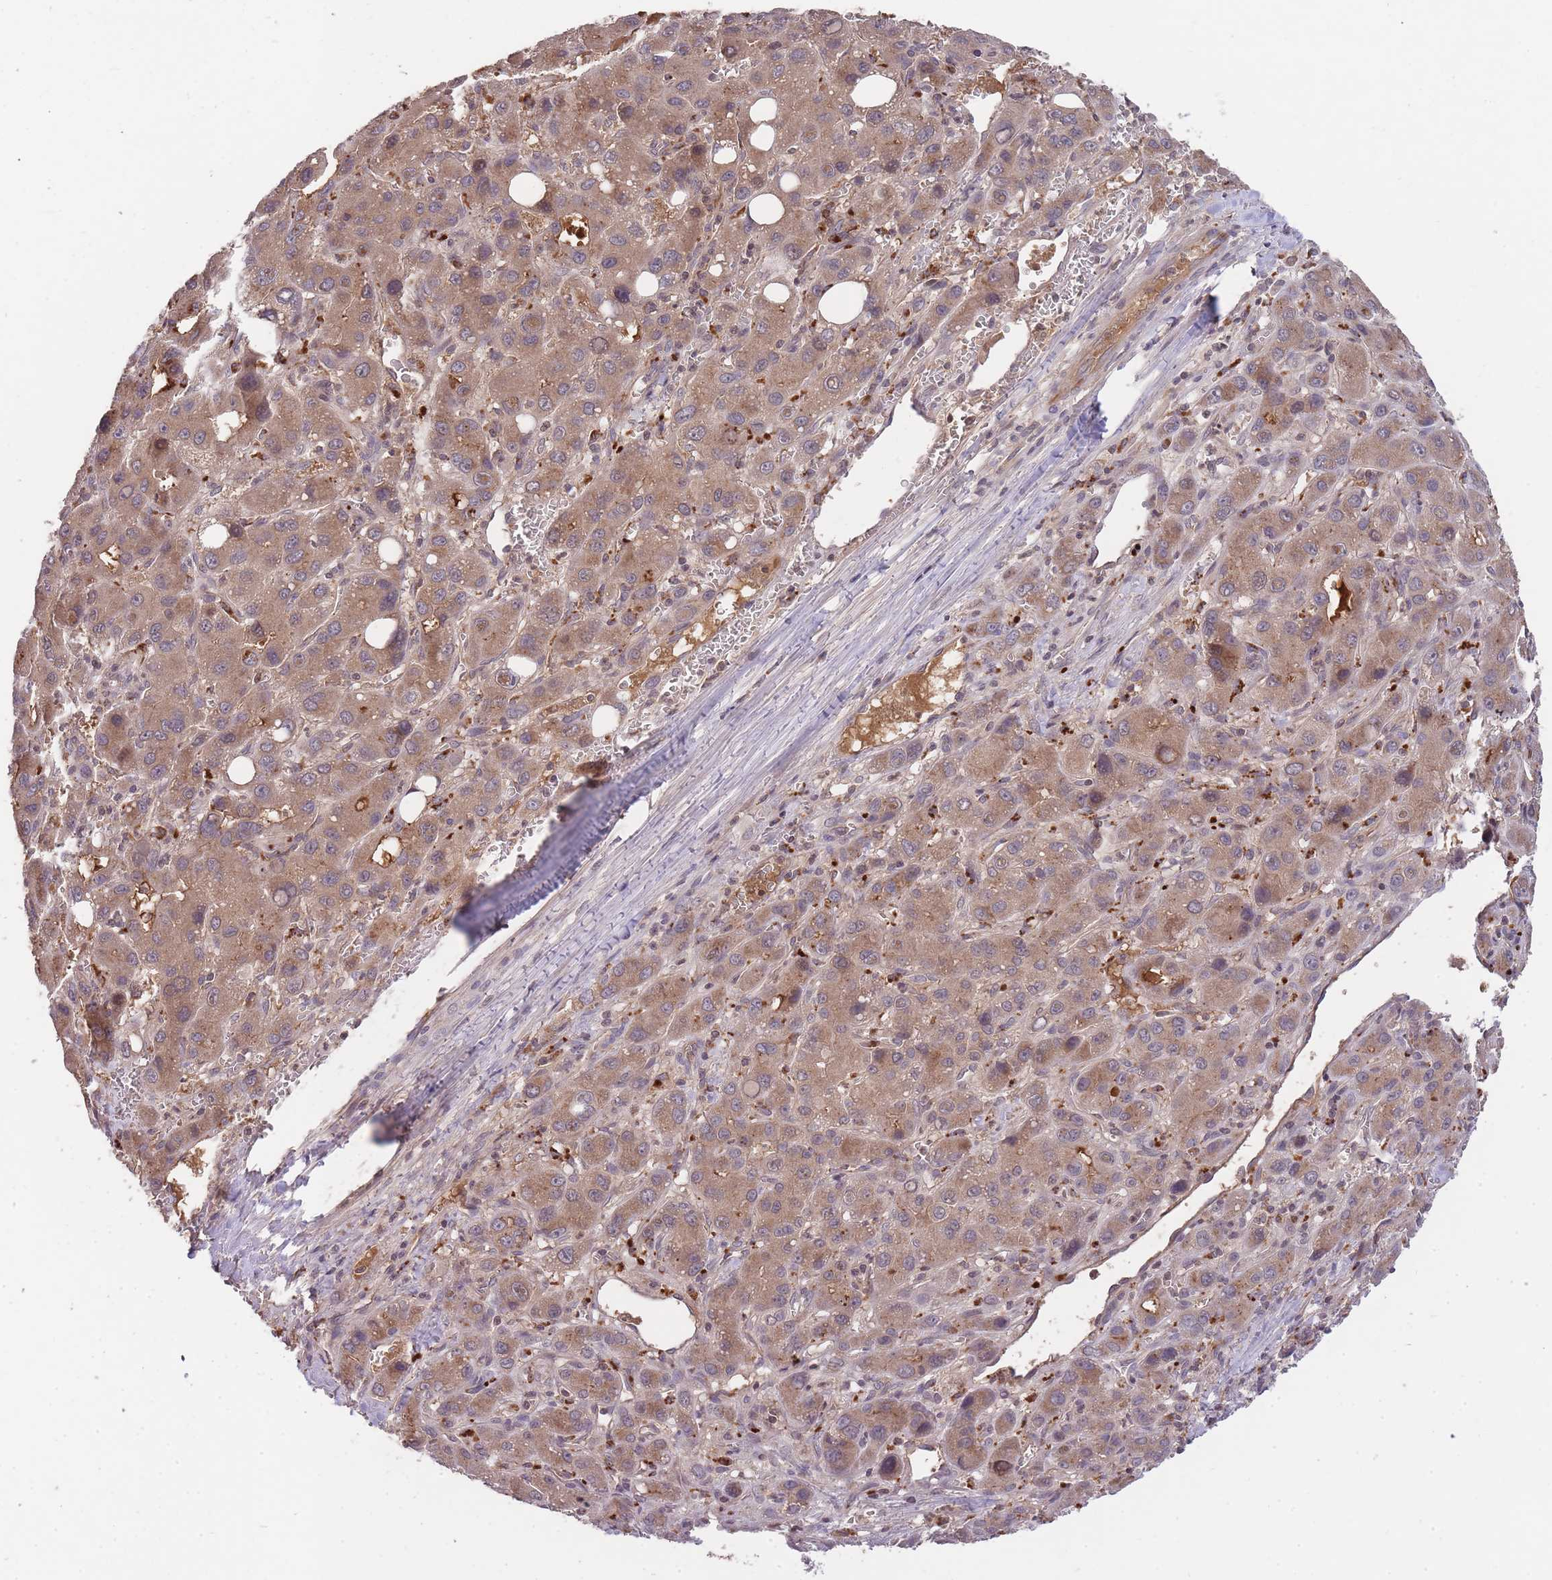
{"staining": {"intensity": "moderate", "quantity": ">75%", "location": "cytoplasmic/membranous"}, "tissue": "liver cancer", "cell_type": "Tumor cells", "image_type": "cancer", "snomed": [{"axis": "morphology", "description": "Carcinoma, Hepatocellular, NOS"}, {"axis": "topography", "description": "Liver"}], "caption": "This is an image of immunohistochemistry (IHC) staining of liver cancer, which shows moderate positivity in the cytoplasmic/membranous of tumor cells.", "gene": "RALGDS", "patient": {"sex": "male", "age": 55}}